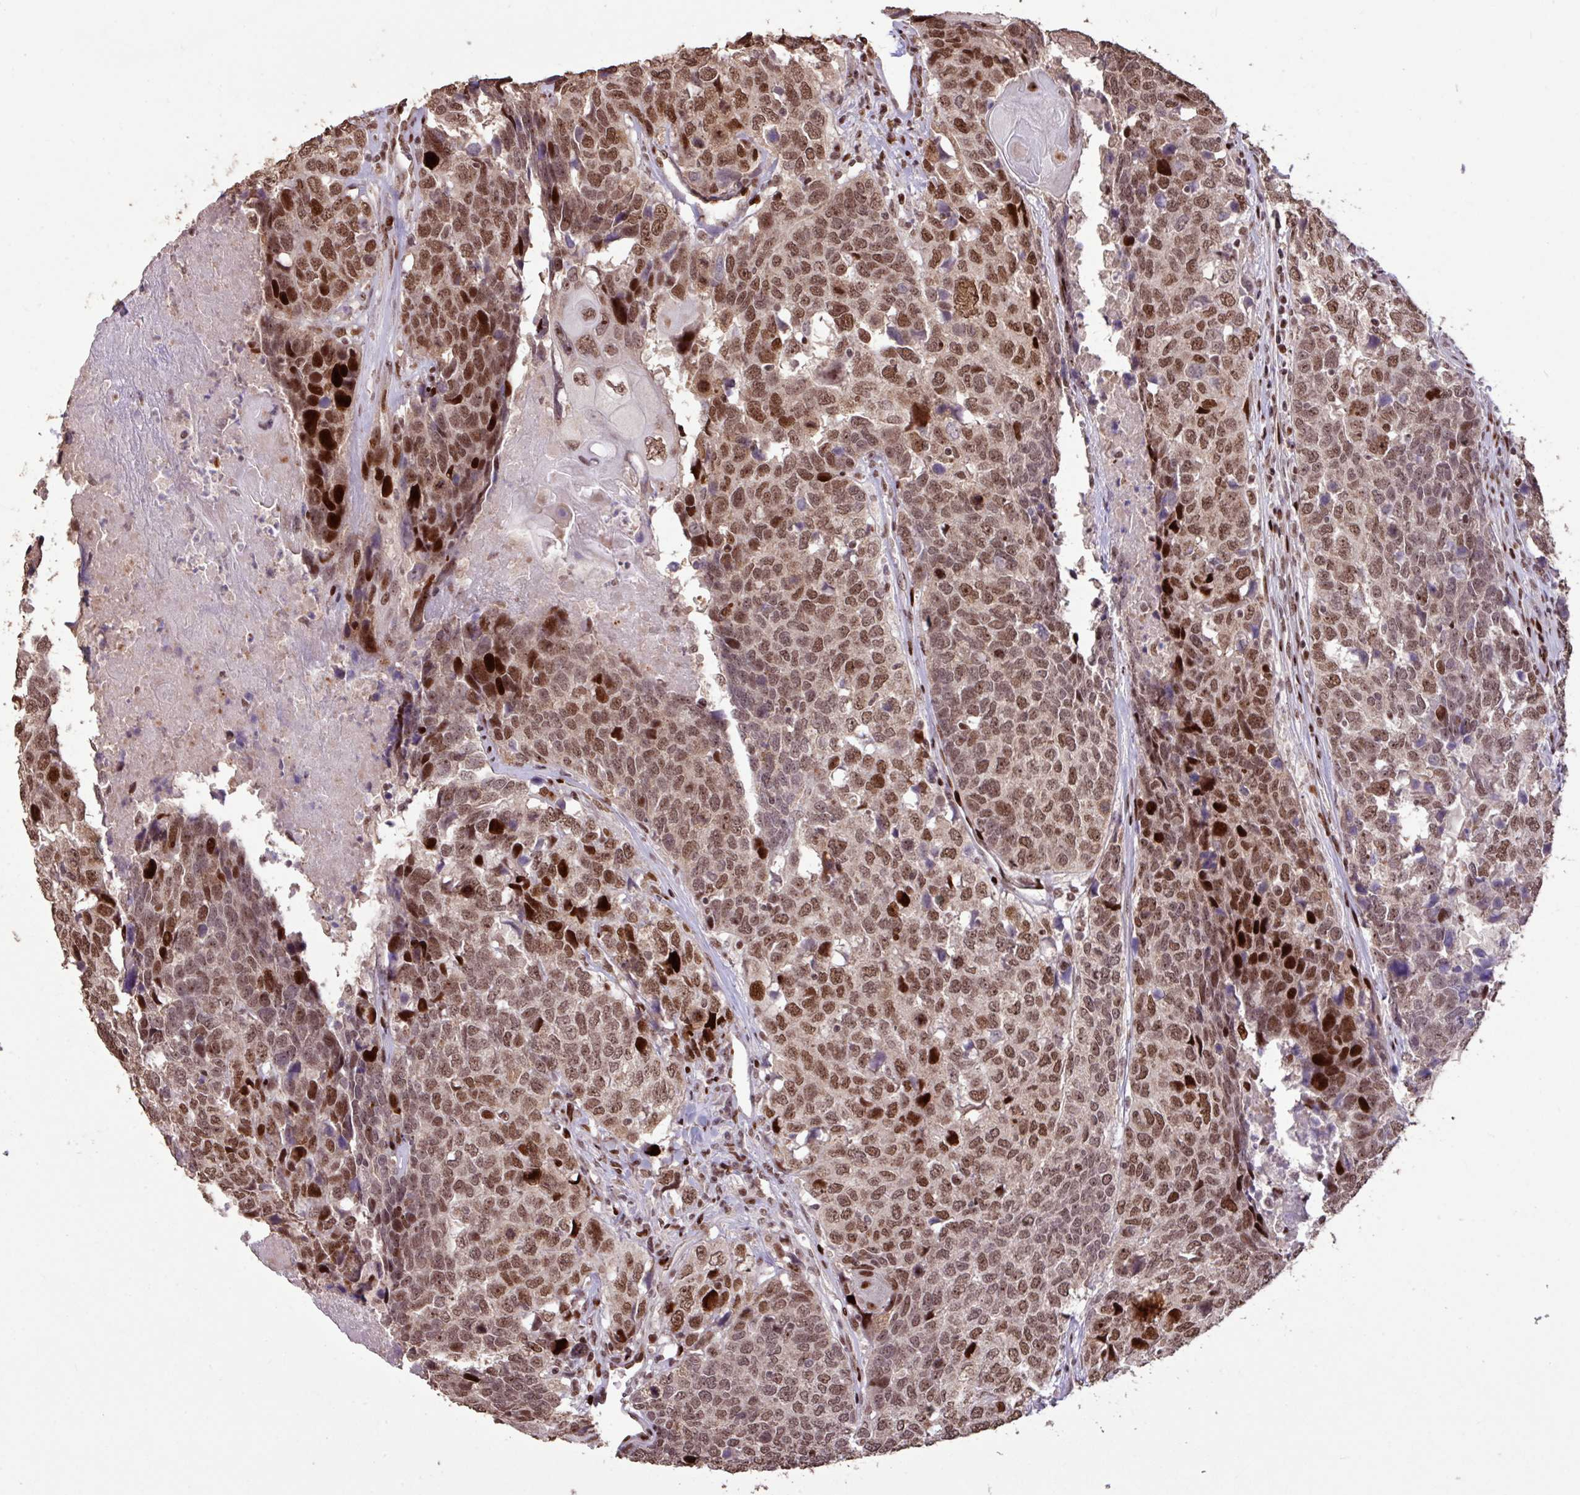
{"staining": {"intensity": "strong", "quantity": "25%-75%", "location": "nuclear"}, "tissue": "head and neck cancer", "cell_type": "Tumor cells", "image_type": "cancer", "snomed": [{"axis": "morphology", "description": "Squamous cell carcinoma, NOS"}, {"axis": "topography", "description": "Head-Neck"}], "caption": "Strong nuclear staining is seen in about 25%-75% of tumor cells in head and neck squamous cell carcinoma.", "gene": "ZNF709", "patient": {"sex": "male", "age": 66}}